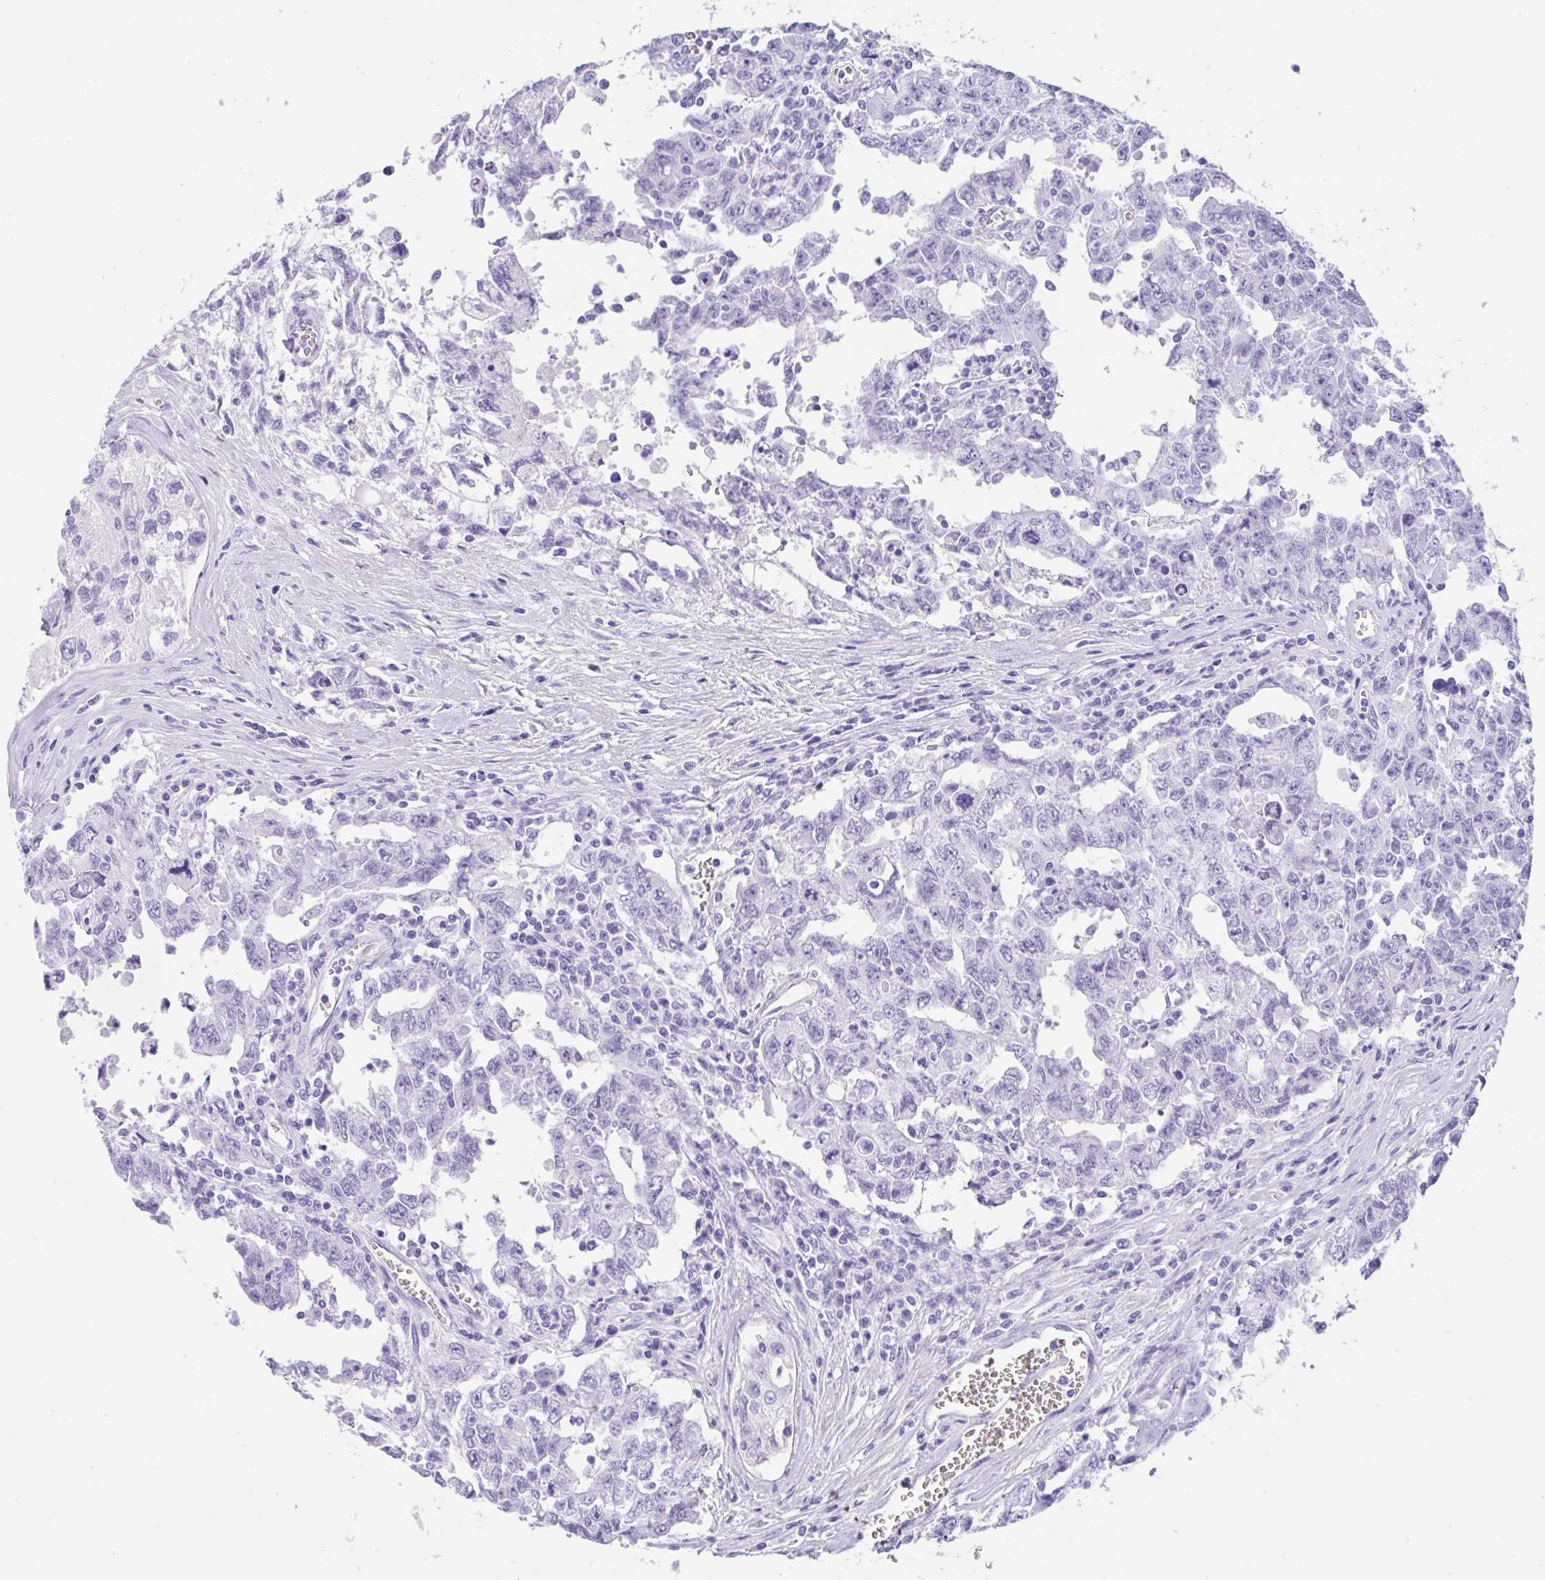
{"staining": {"intensity": "negative", "quantity": "none", "location": "none"}, "tissue": "testis cancer", "cell_type": "Tumor cells", "image_type": "cancer", "snomed": [{"axis": "morphology", "description": "Carcinoma, Embryonal, NOS"}, {"axis": "topography", "description": "Testis"}], "caption": "A high-resolution image shows immunohistochemistry (IHC) staining of testis embryonal carcinoma, which displays no significant positivity in tumor cells. Brightfield microscopy of immunohistochemistry (IHC) stained with DAB (3,3'-diaminobenzidine) (brown) and hematoxylin (blue), captured at high magnification.", "gene": "CPA1", "patient": {"sex": "male", "age": 24}}